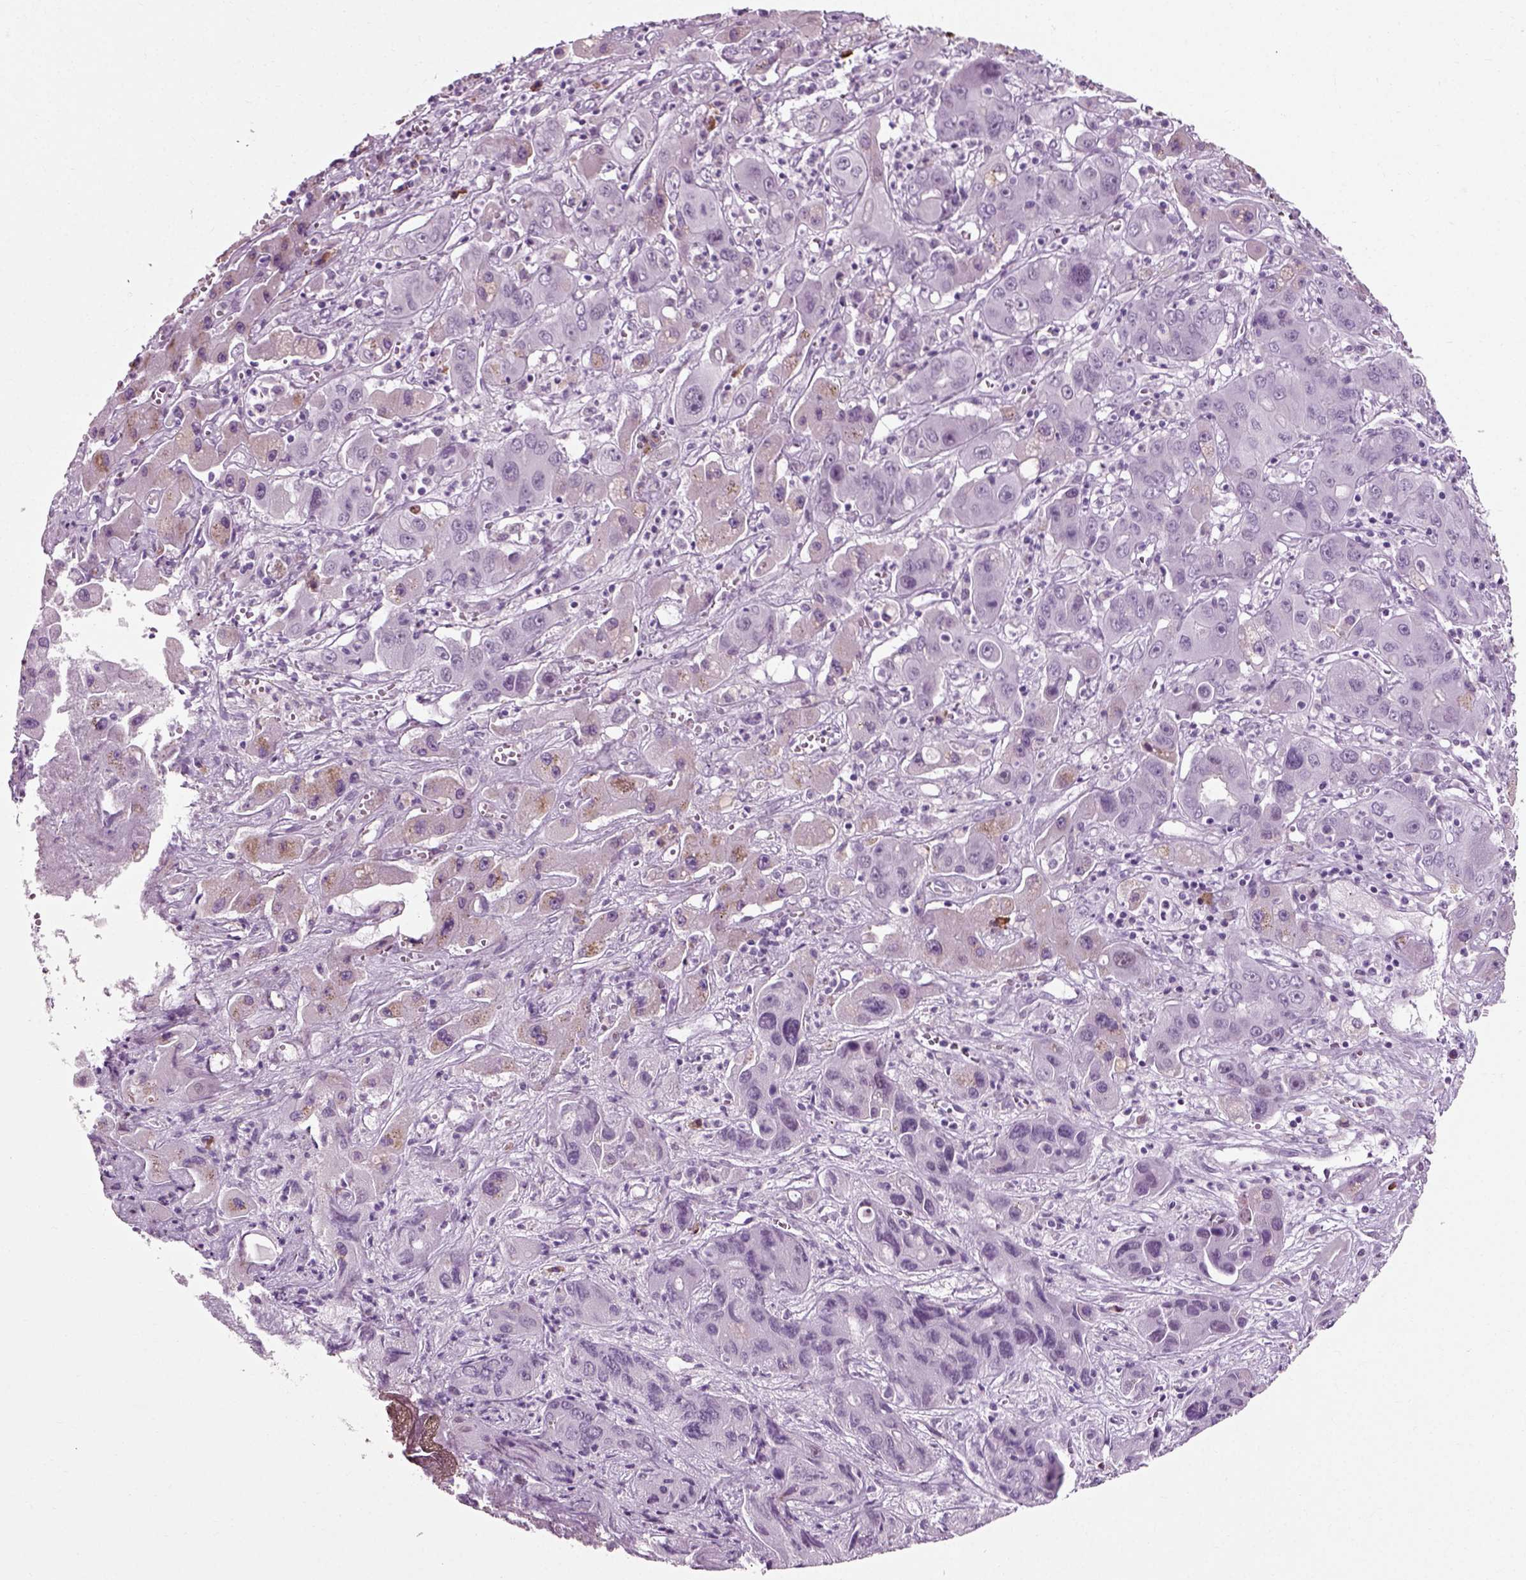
{"staining": {"intensity": "negative", "quantity": "none", "location": "none"}, "tissue": "liver cancer", "cell_type": "Tumor cells", "image_type": "cancer", "snomed": [{"axis": "morphology", "description": "Cholangiocarcinoma"}, {"axis": "topography", "description": "Liver"}], "caption": "Micrograph shows no protein staining in tumor cells of liver cancer (cholangiocarcinoma) tissue.", "gene": "SLC26A8", "patient": {"sex": "male", "age": 67}}